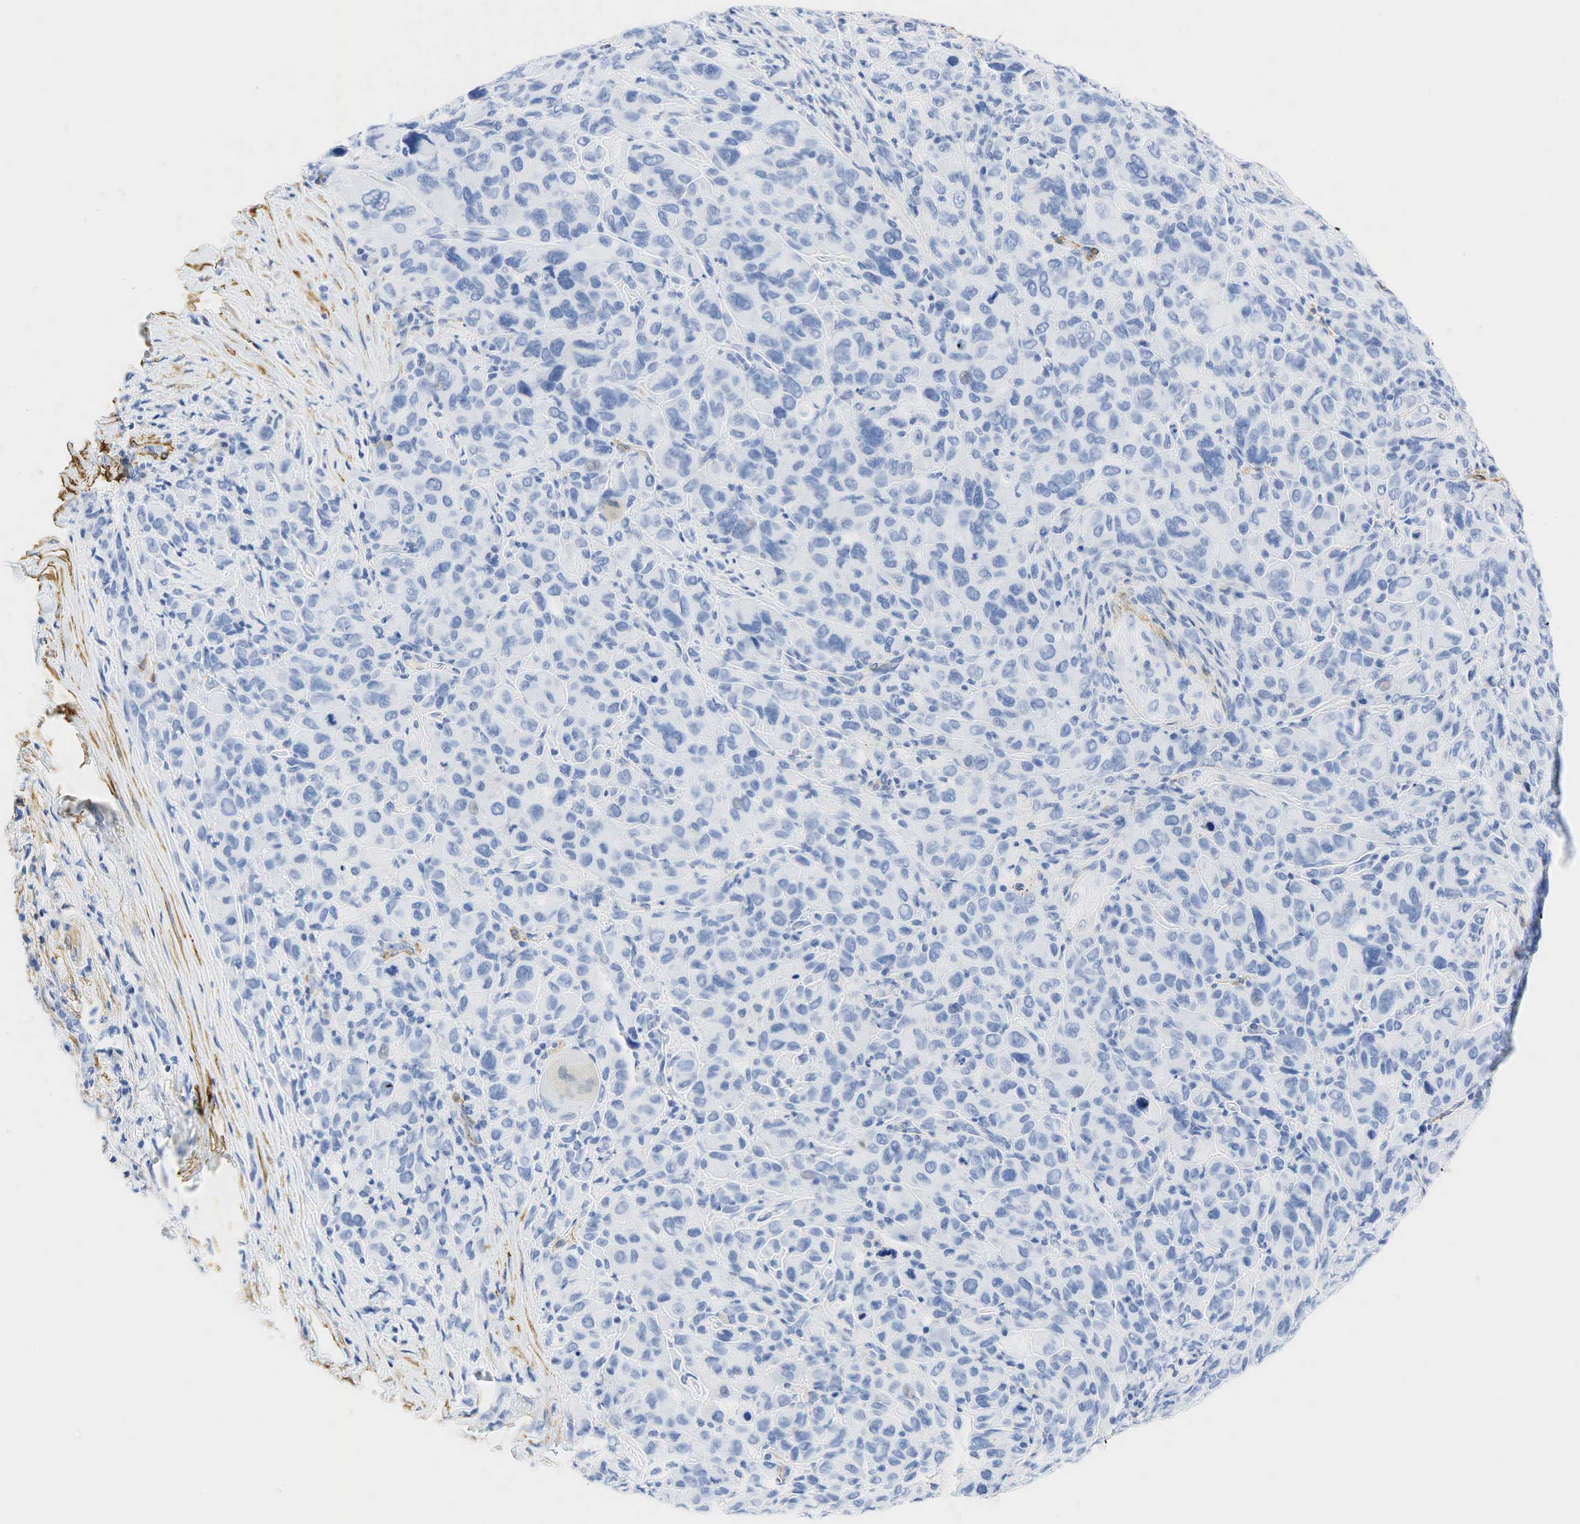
{"staining": {"intensity": "negative", "quantity": "none", "location": "none"}, "tissue": "melanoma", "cell_type": "Tumor cells", "image_type": "cancer", "snomed": [{"axis": "morphology", "description": "Malignant melanoma, Metastatic site"}, {"axis": "topography", "description": "Skin"}], "caption": "Malignant melanoma (metastatic site) was stained to show a protein in brown. There is no significant positivity in tumor cells.", "gene": "ACTA1", "patient": {"sex": "male", "age": 32}}